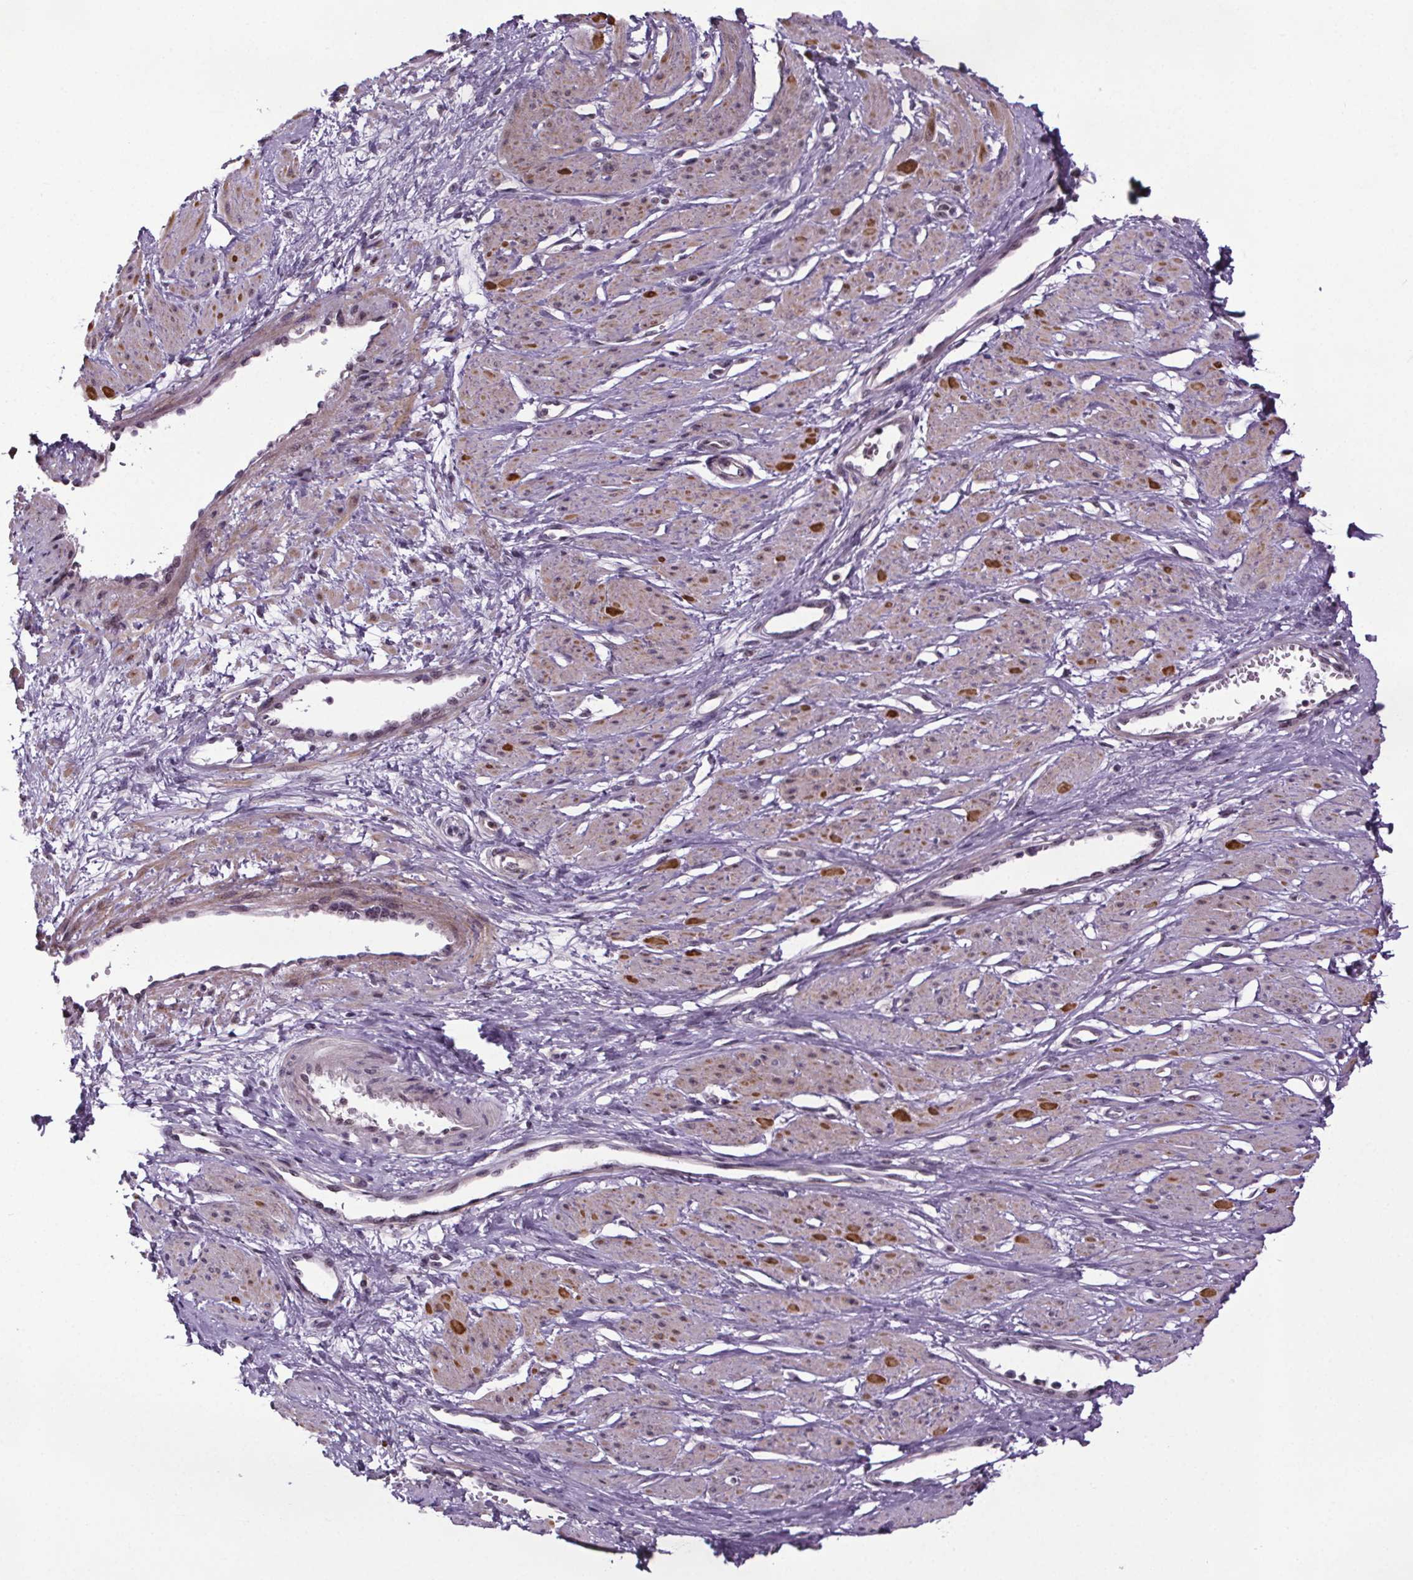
{"staining": {"intensity": "strong", "quantity": "<25%", "location": "cytoplasmic/membranous"}, "tissue": "smooth muscle", "cell_type": "Smooth muscle cells", "image_type": "normal", "snomed": [{"axis": "morphology", "description": "Normal tissue, NOS"}, {"axis": "topography", "description": "Smooth muscle"}, {"axis": "topography", "description": "Uterus"}], "caption": "The image shows immunohistochemical staining of normal smooth muscle. There is strong cytoplasmic/membranous staining is appreciated in about <25% of smooth muscle cells.", "gene": "ATMIN", "patient": {"sex": "female", "age": 39}}